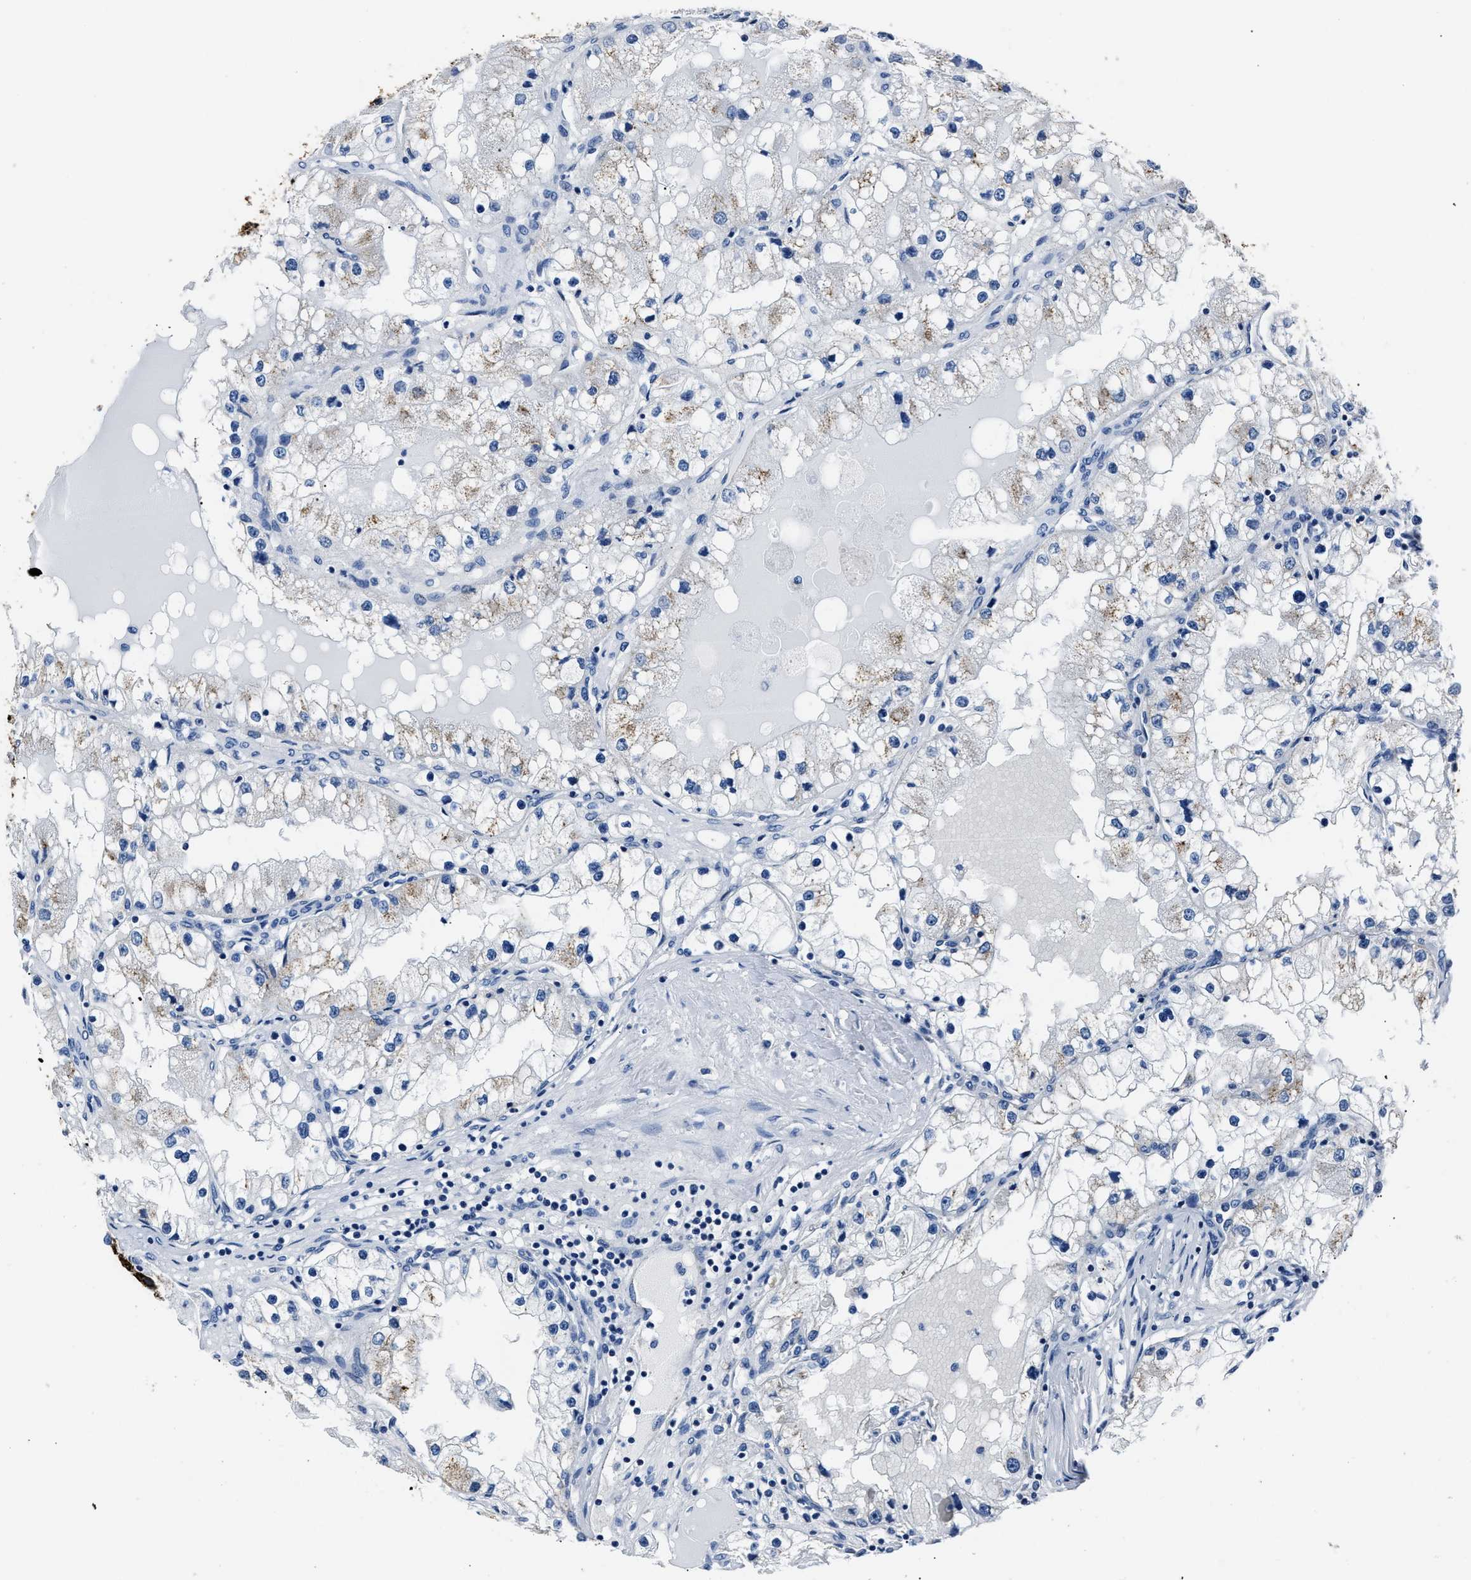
{"staining": {"intensity": "weak", "quantity": "25%-75%", "location": "cytoplasmic/membranous"}, "tissue": "renal cancer", "cell_type": "Tumor cells", "image_type": "cancer", "snomed": [{"axis": "morphology", "description": "Adenocarcinoma, NOS"}, {"axis": "topography", "description": "Kidney"}], "caption": "Approximately 25%-75% of tumor cells in human adenocarcinoma (renal) display weak cytoplasmic/membranous protein positivity as visualized by brown immunohistochemical staining.", "gene": "AMACR", "patient": {"sex": "male", "age": 68}}